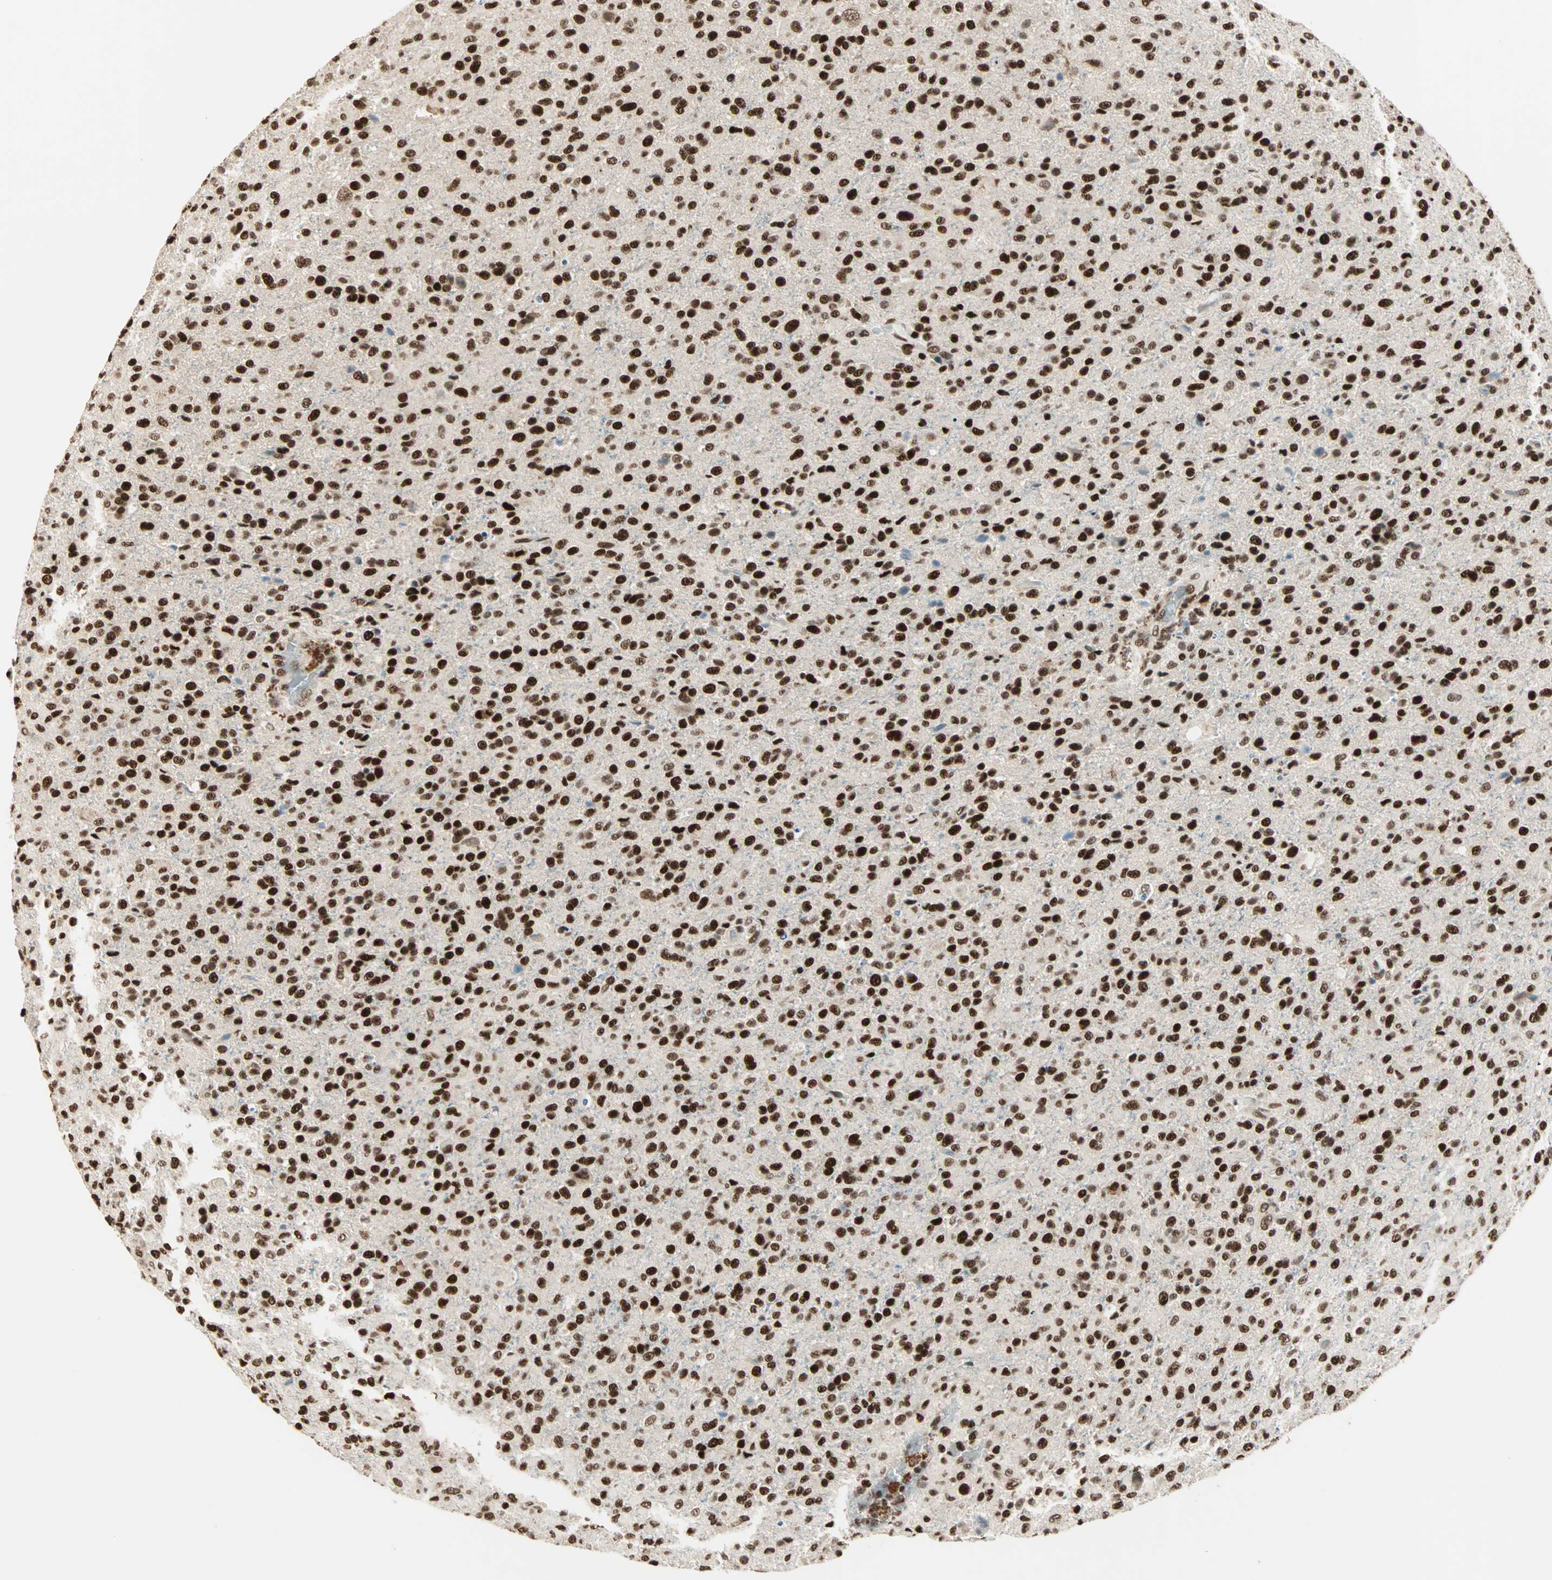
{"staining": {"intensity": "strong", "quantity": ">75%", "location": "nuclear"}, "tissue": "glioma", "cell_type": "Tumor cells", "image_type": "cancer", "snomed": [{"axis": "morphology", "description": "Glioma, malignant, High grade"}, {"axis": "topography", "description": "Brain"}], "caption": "A high amount of strong nuclear positivity is identified in about >75% of tumor cells in malignant glioma (high-grade) tissue. The staining was performed using DAB, with brown indicating positive protein expression. Nuclei are stained blue with hematoxylin.", "gene": "MDC1", "patient": {"sex": "male", "age": 71}}